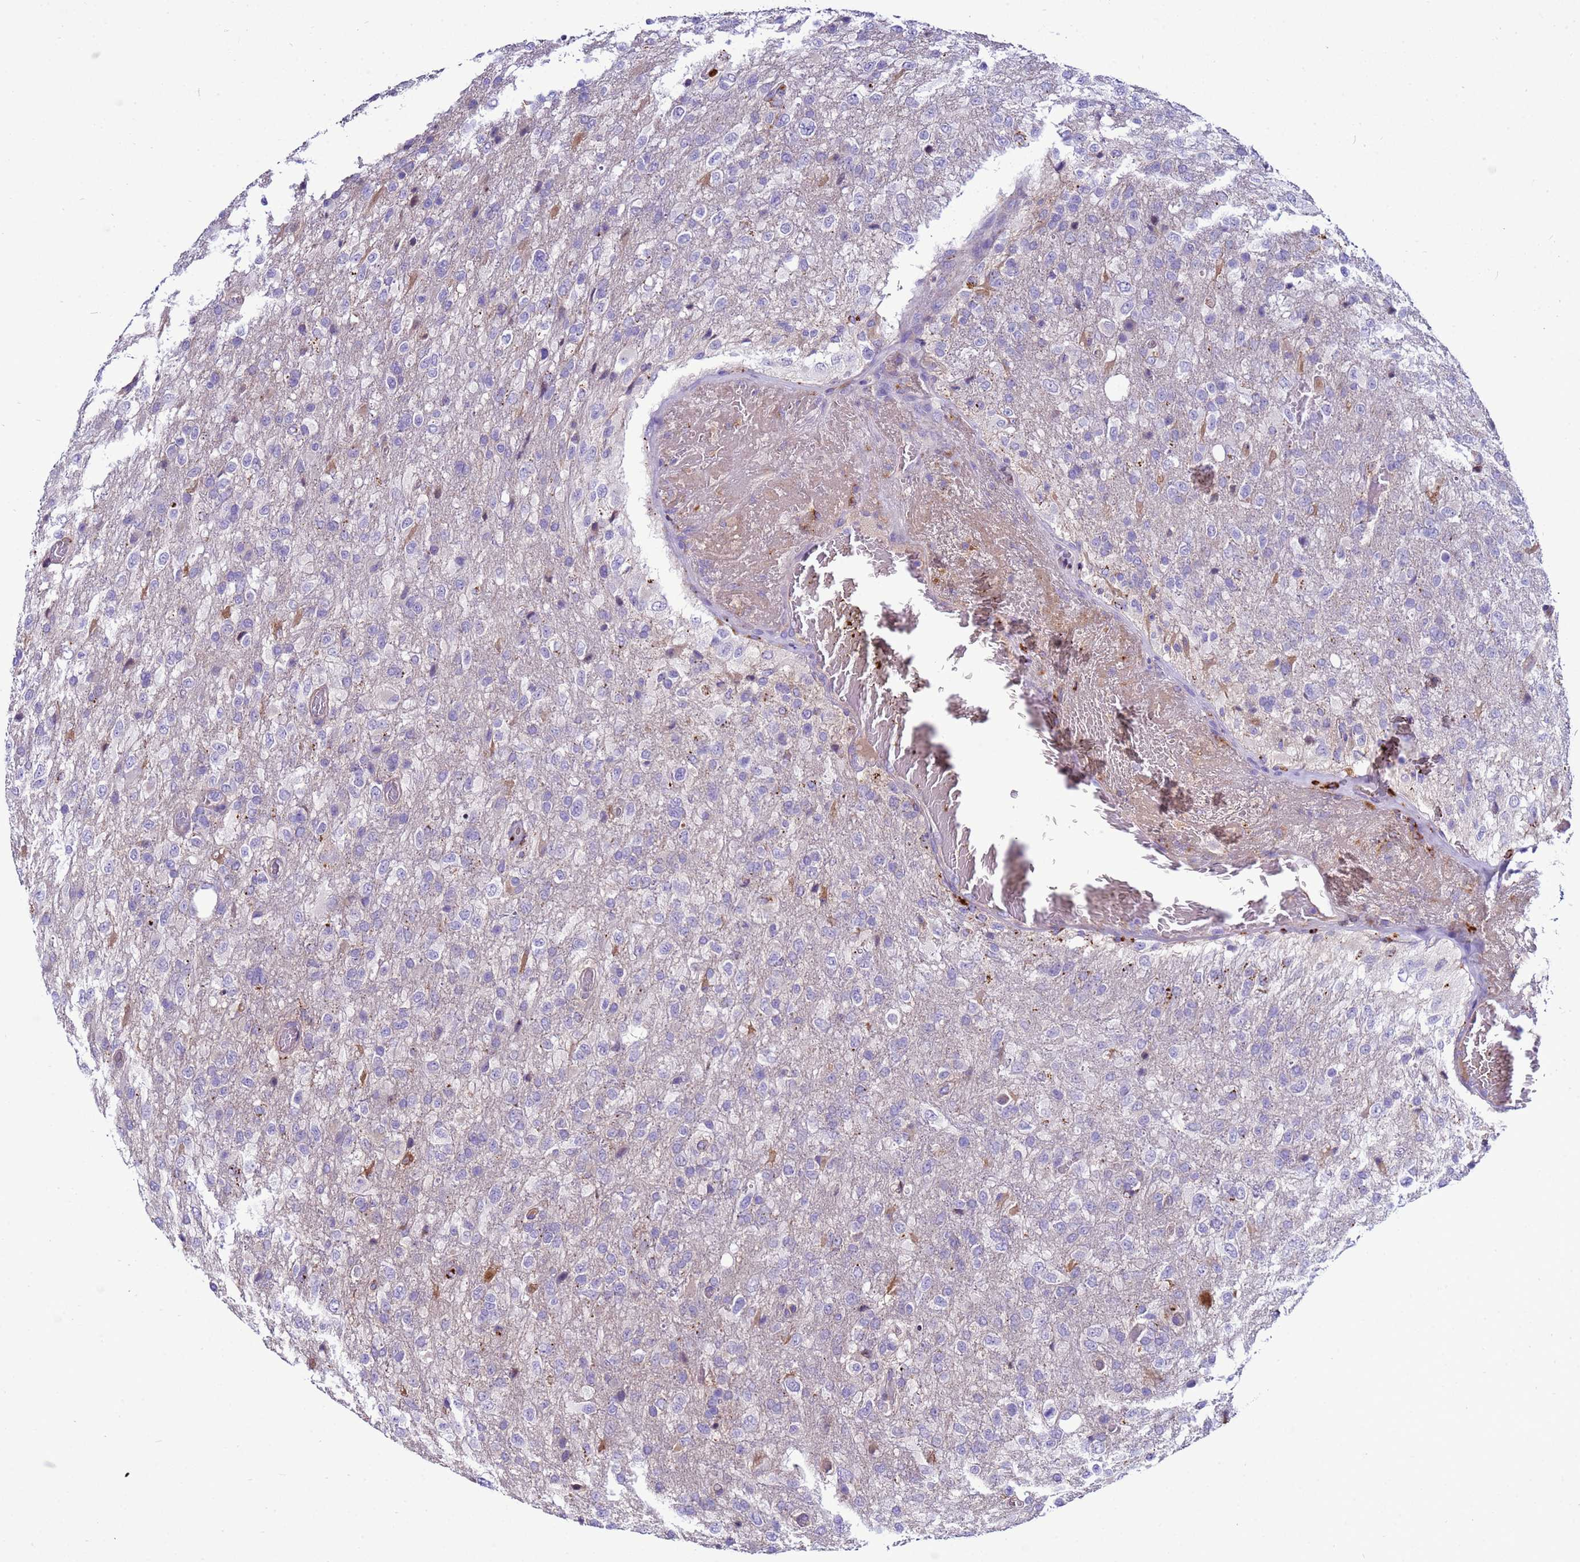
{"staining": {"intensity": "negative", "quantity": "none", "location": "none"}, "tissue": "glioma", "cell_type": "Tumor cells", "image_type": "cancer", "snomed": [{"axis": "morphology", "description": "Glioma, malignant, High grade"}, {"axis": "topography", "description": "Brain"}], "caption": "Glioma was stained to show a protein in brown. There is no significant positivity in tumor cells. (IHC, brightfield microscopy, high magnification).", "gene": "NAT2", "patient": {"sex": "female", "age": 74}}